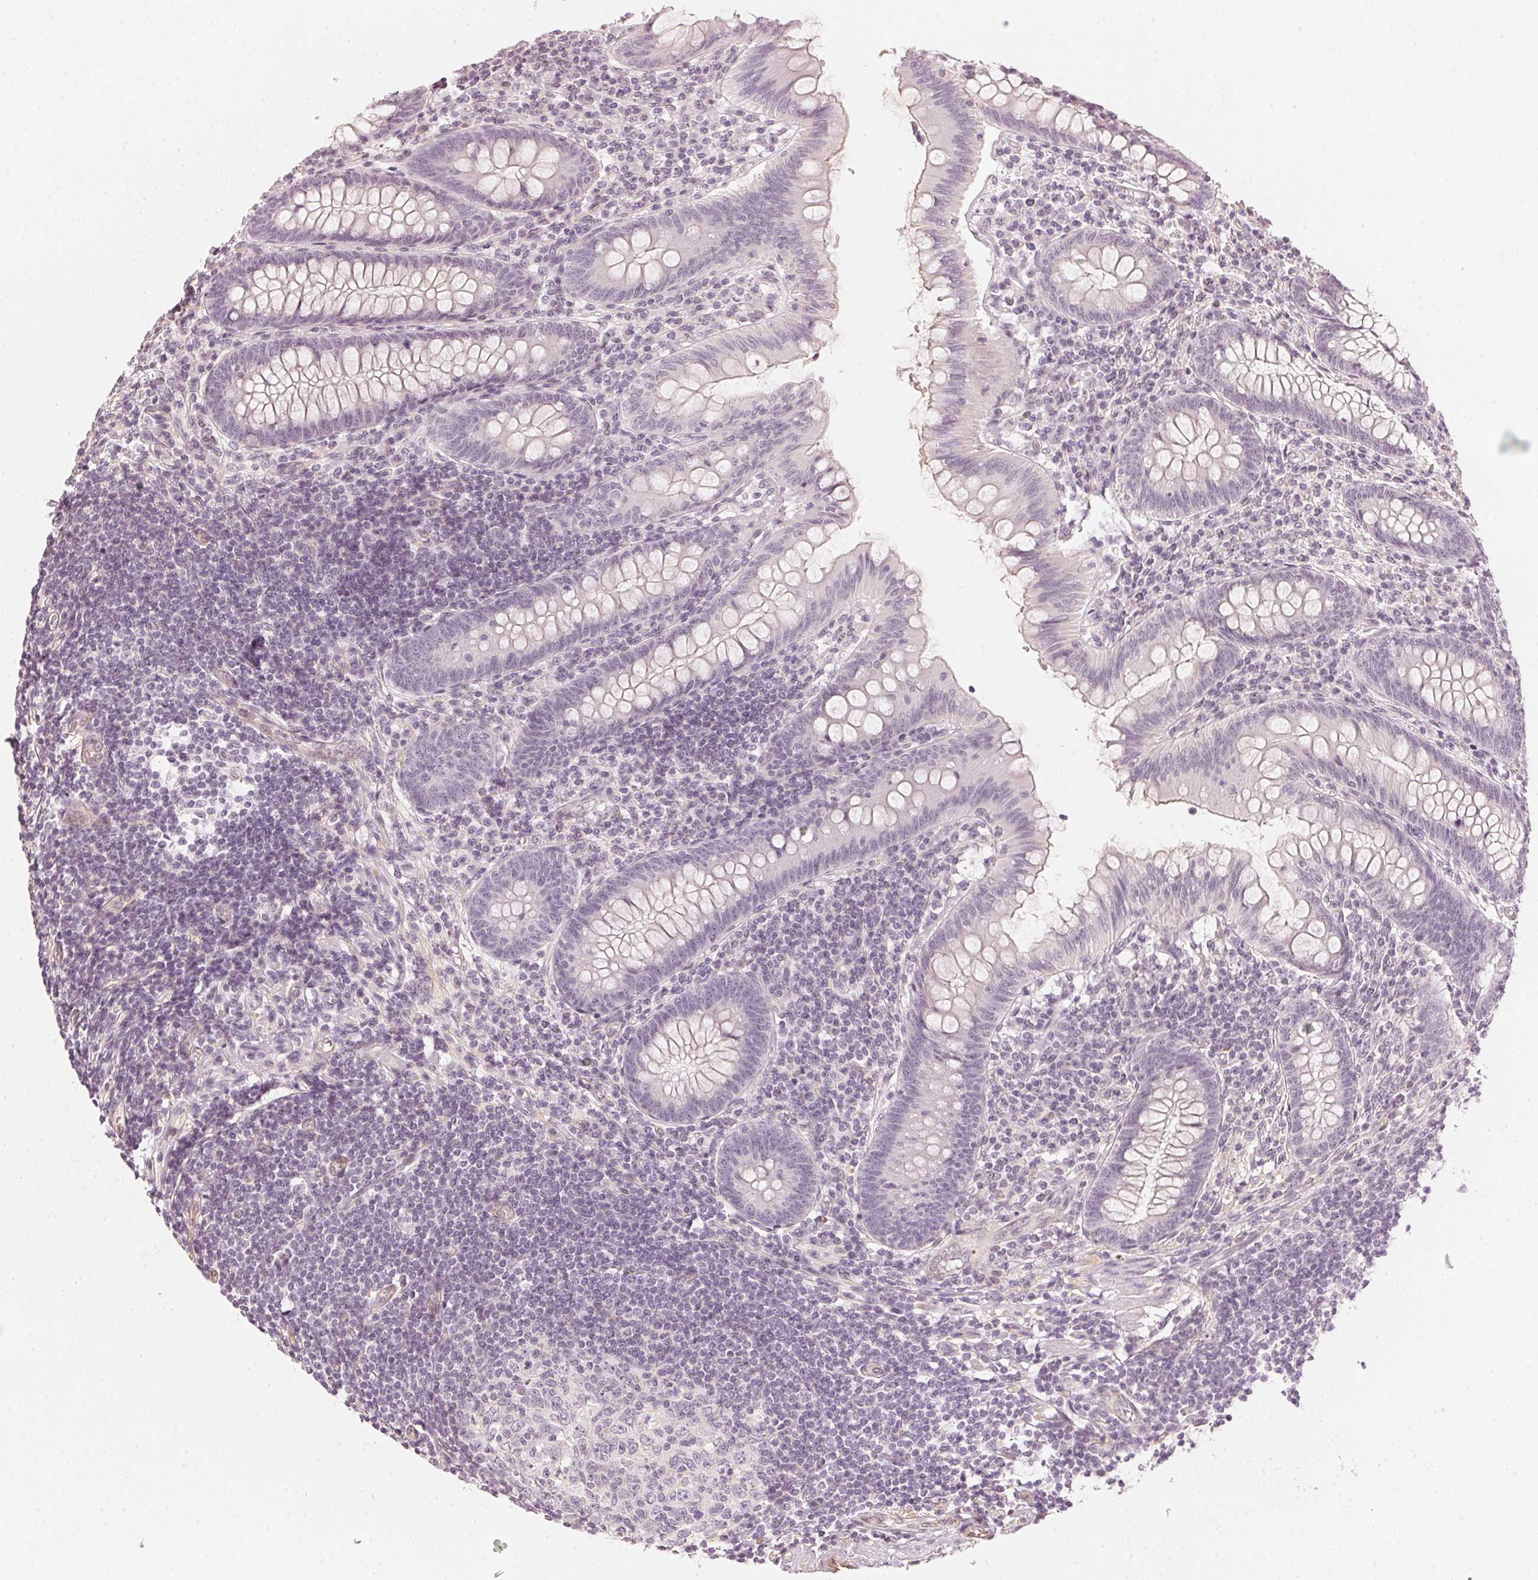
{"staining": {"intensity": "negative", "quantity": "none", "location": "none"}, "tissue": "appendix", "cell_type": "Glandular cells", "image_type": "normal", "snomed": [{"axis": "morphology", "description": "Normal tissue, NOS"}, {"axis": "topography", "description": "Appendix"}], "caption": "DAB immunohistochemical staining of benign appendix displays no significant positivity in glandular cells.", "gene": "APLP1", "patient": {"sex": "female", "age": 57}}